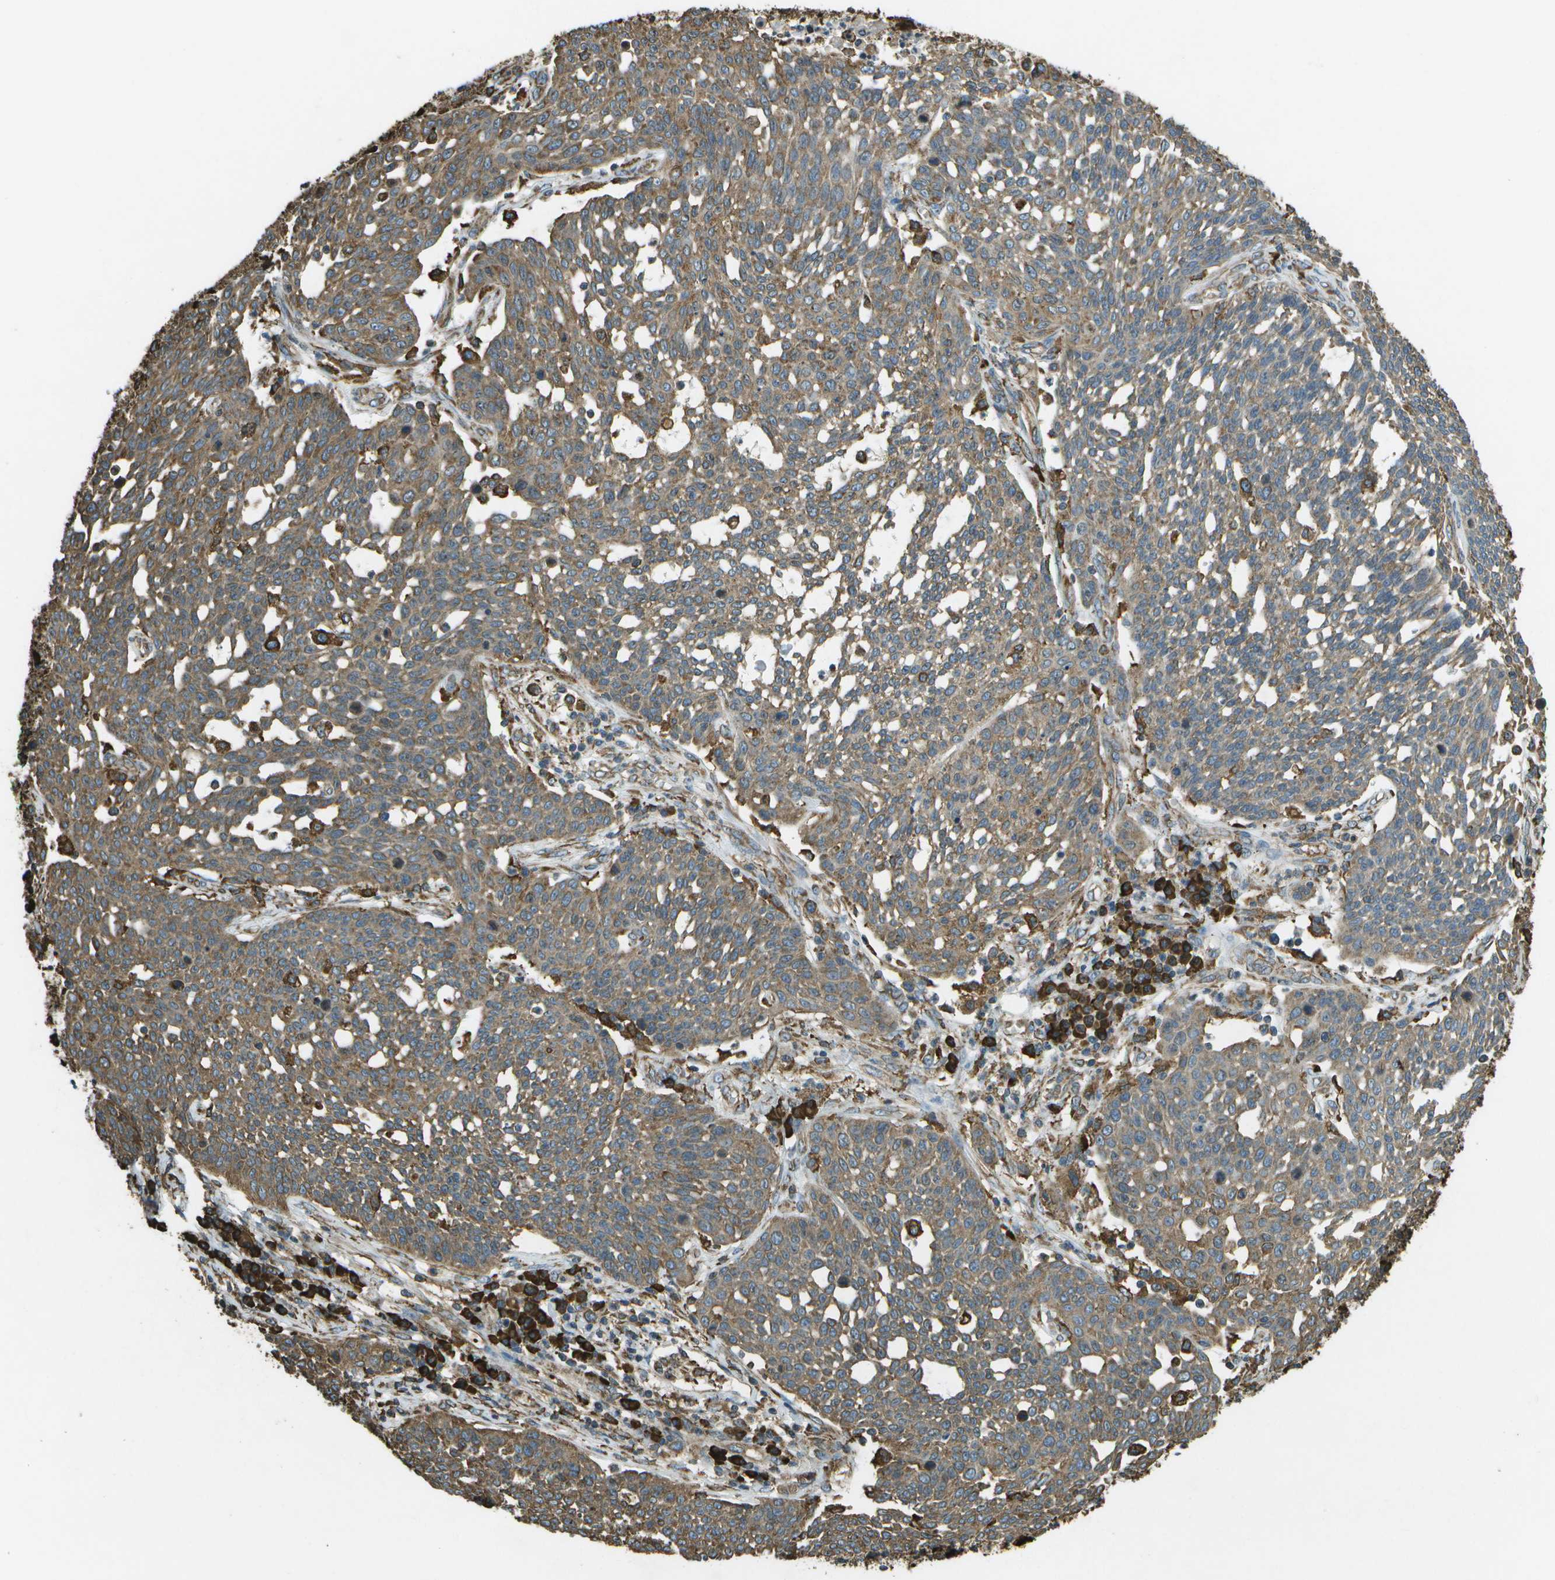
{"staining": {"intensity": "moderate", "quantity": ">75%", "location": "cytoplasmic/membranous"}, "tissue": "cervical cancer", "cell_type": "Tumor cells", "image_type": "cancer", "snomed": [{"axis": "morphology", "description": "Squamous cell carcinoma, NOS"}, {"axis": "topography", "description": "Cervix"}], "caption": "The image shows staining of cervical squamous cell carcinoma, revealing moderate cytoplasmic/membranous protein expression (brown color) within tumor cells.", "gene": "PDIA4", "patient": {"sex": "female", "age": 34}}